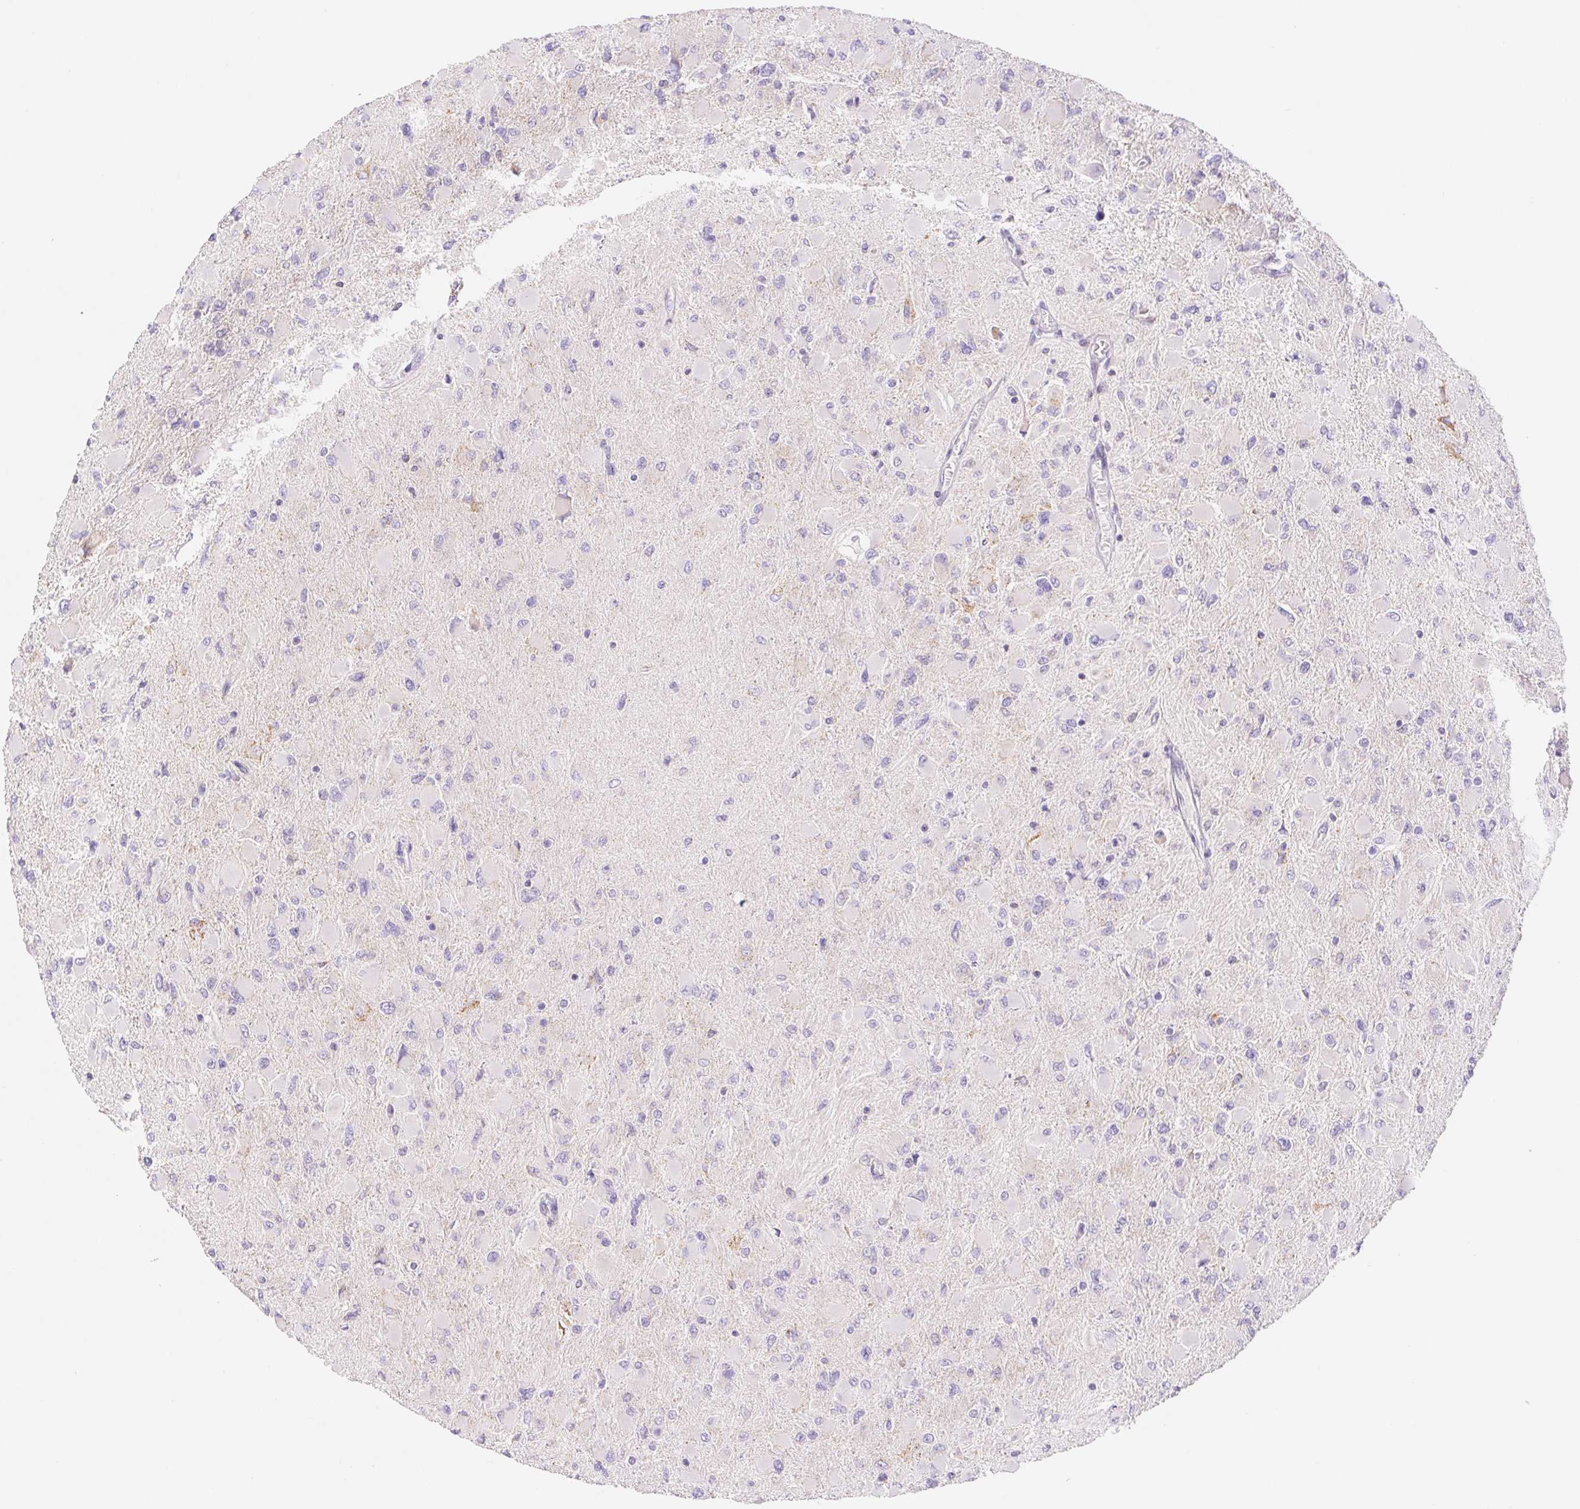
{"staining": {"intensity": "negative", "quantity": "none", "location": "none"}, "tissue": "glioma", "cell_type": "Tumor cells", "image_type": "cancer", "snomed": [{"axis": "morphology", "description": "Glioma, malignant, High grade"}, {"axis": "topography", "description": "Cerebral cortex"}], "caption": "There is no significant staining in tumor cells of glioma. The staining was performed using DAB to visualize the protein expression in brown, while the nuclei were stained in blue with hematoxylin (Magnification: 20x).", "gene": "FKBP6", "patient": {"sex": "female", "age": 36}}